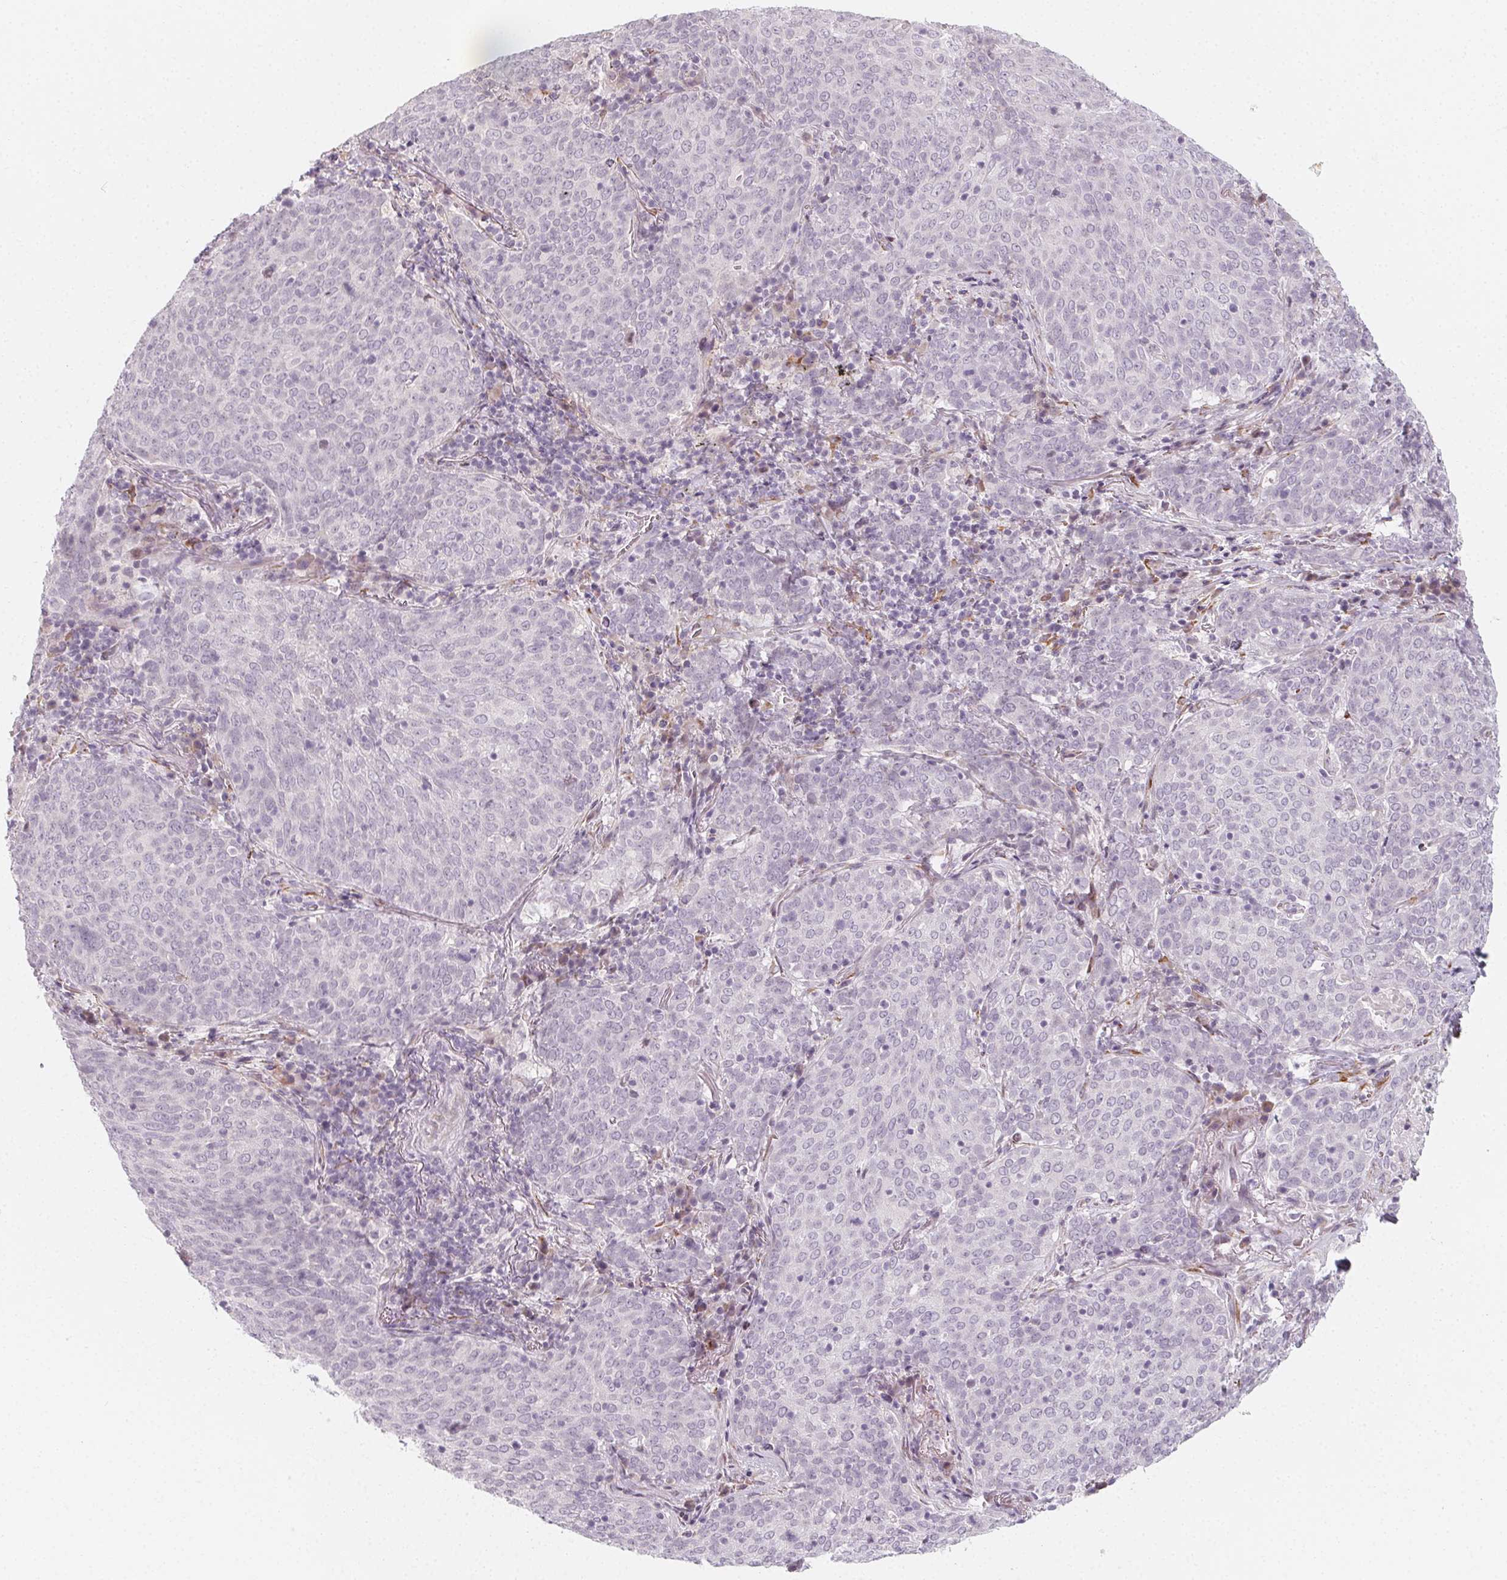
{"staining": {"intensity": "negative", "quantity": "none", "location": "none"}, "tissue": "lung cancer", "cell_type": "Tumor cells", "image_type": "cancer", "snomed": [{"axis": "morphology", "description": "Squamous cell carcinoma, NOS"}, {"axis": "topography", "description": "Lung"}], "caption": "Tumor cells are negative for protein expression in human lung squamous cell carcinoma.", "gene": "CCDC96", "patient": {"sex": "male", "age": 82}}